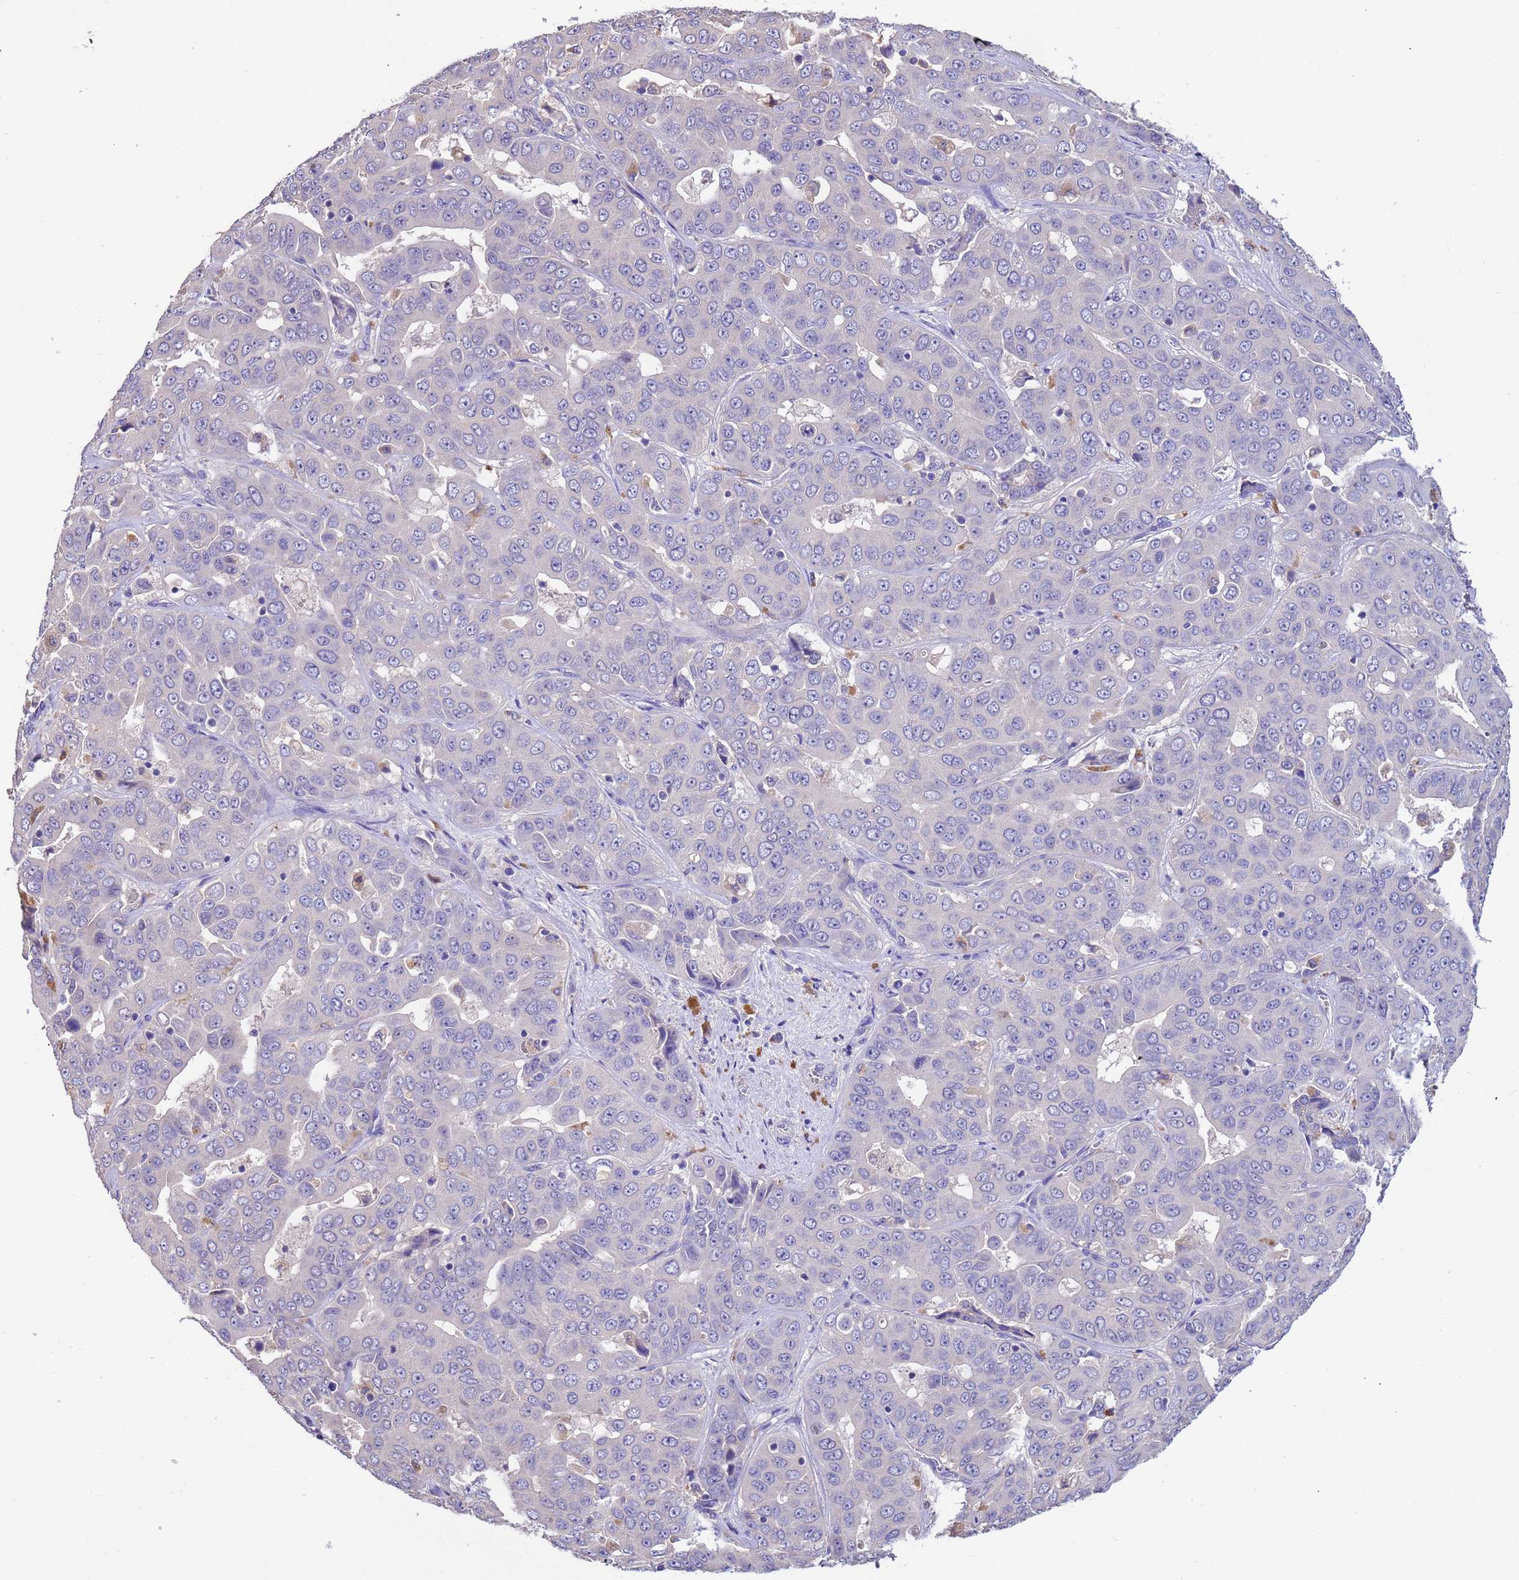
{"staining": {"intensity": "negative", "quantity": "none", "location": "none"}, "tissue": "liver cancer", "cell_type": "Tumor cells", "image_type": "cancer", "snomed": [{"axis": "morphology", "description": "Cholangiocarcinoma"}, {"axis": "topography", "description": "Liver"}], "caption": "Immunohistochemistry (IHC) image of human liver cancer stained for a protein (brown), which shows no staining in tumor cells.", "gene": "SRL", "patient": {"sex": "female", "age": 52}}